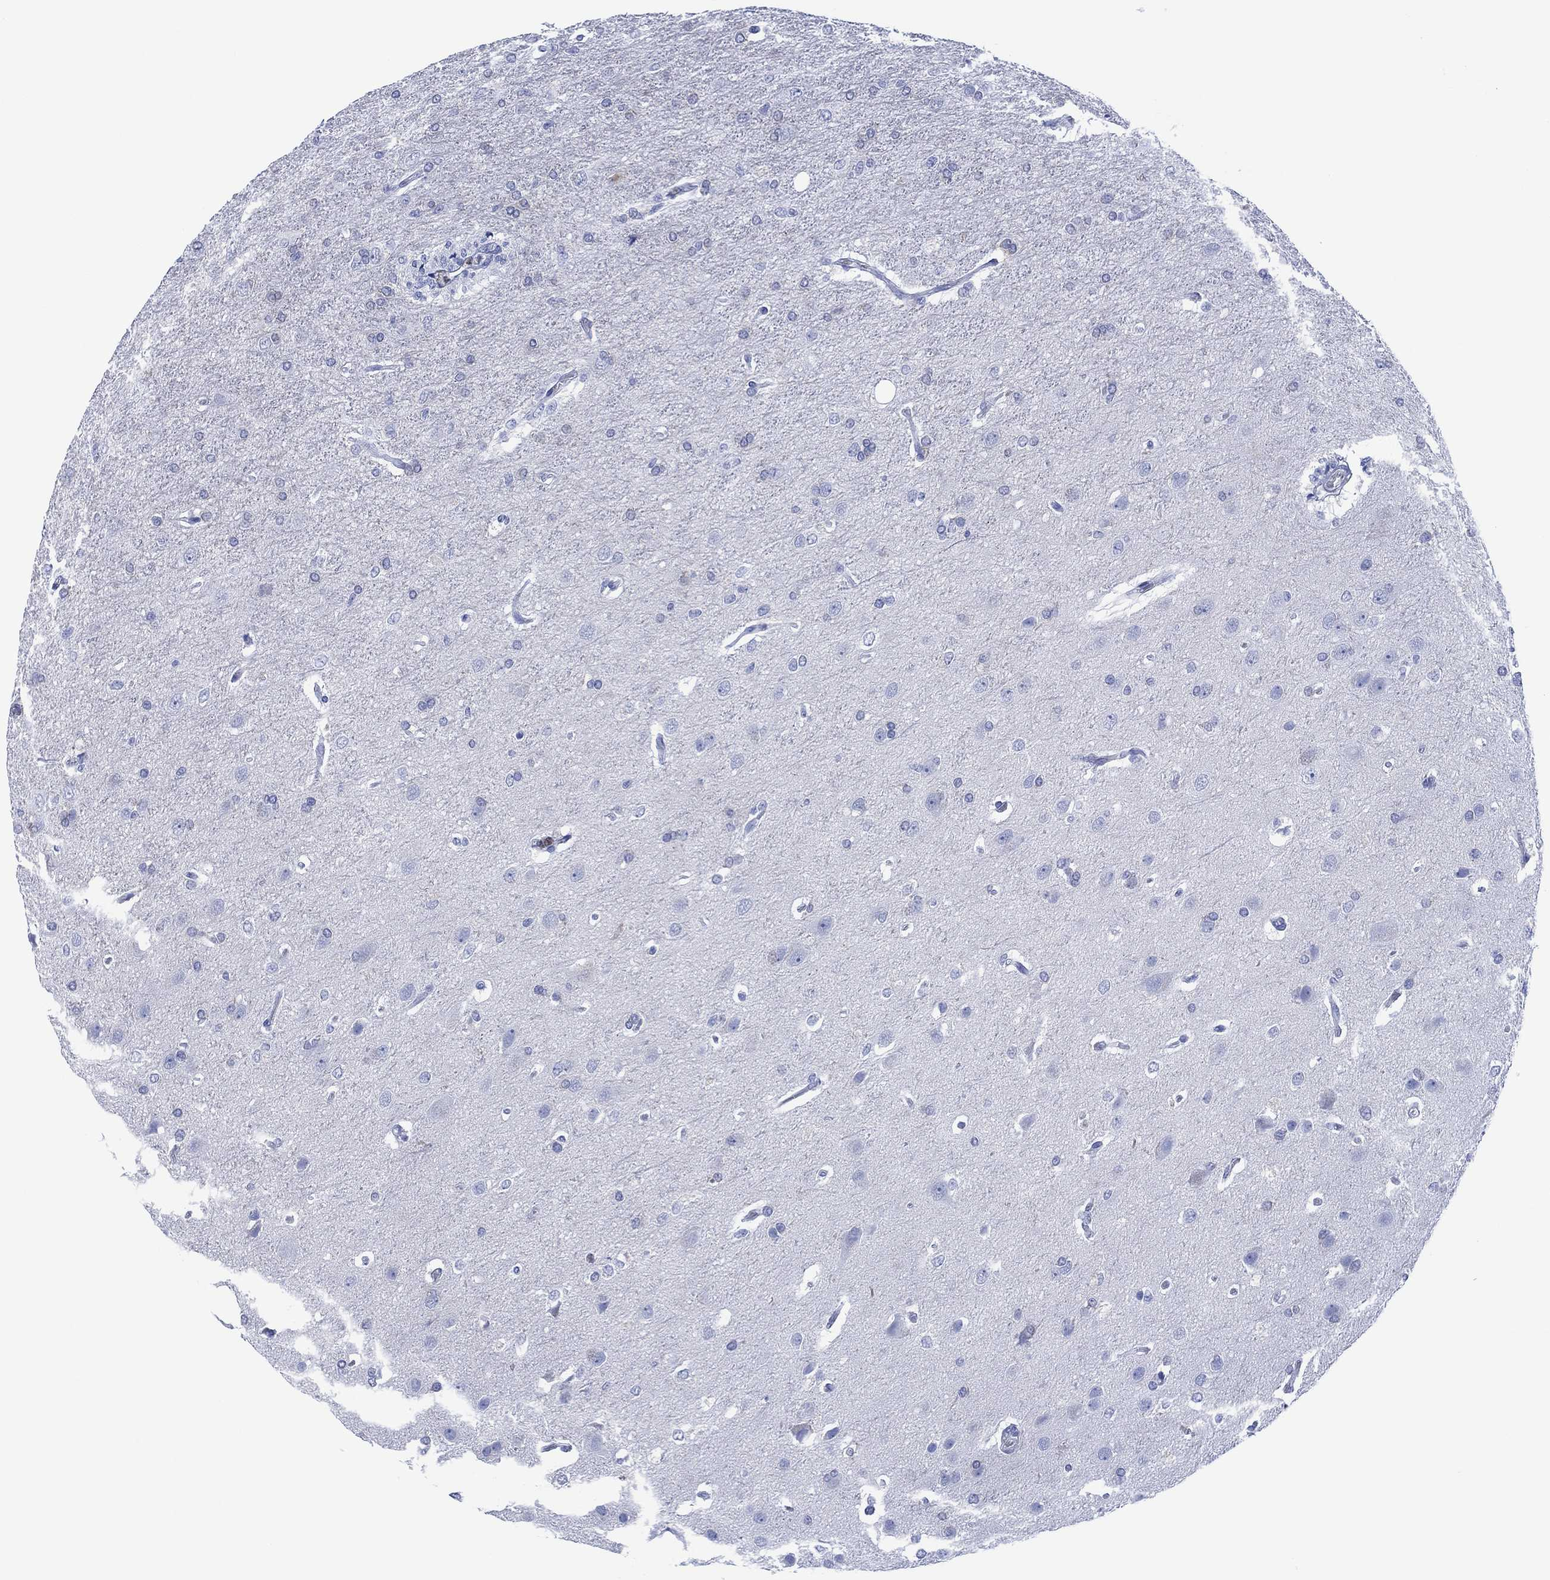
{"staining": {"intensity": "negative", "quantity": "none", "location": "none"}, "tissue": "glioma", "cell_type": "Tumor cells", "image_type": "cancer", "snomed": [{"axis": "morphology", "description": "Glioma, malignant, High grade"}, {"axis": "topography", "description": "Brain"}], "caption": "High magnification brightfield microscopy of glioma stained with DAB (brown) and counterstained with hematoxylin (blue): tumor cells show no significant staining.", "gene": "DPP4", "patient": {"sex": "male", "age": 68}}